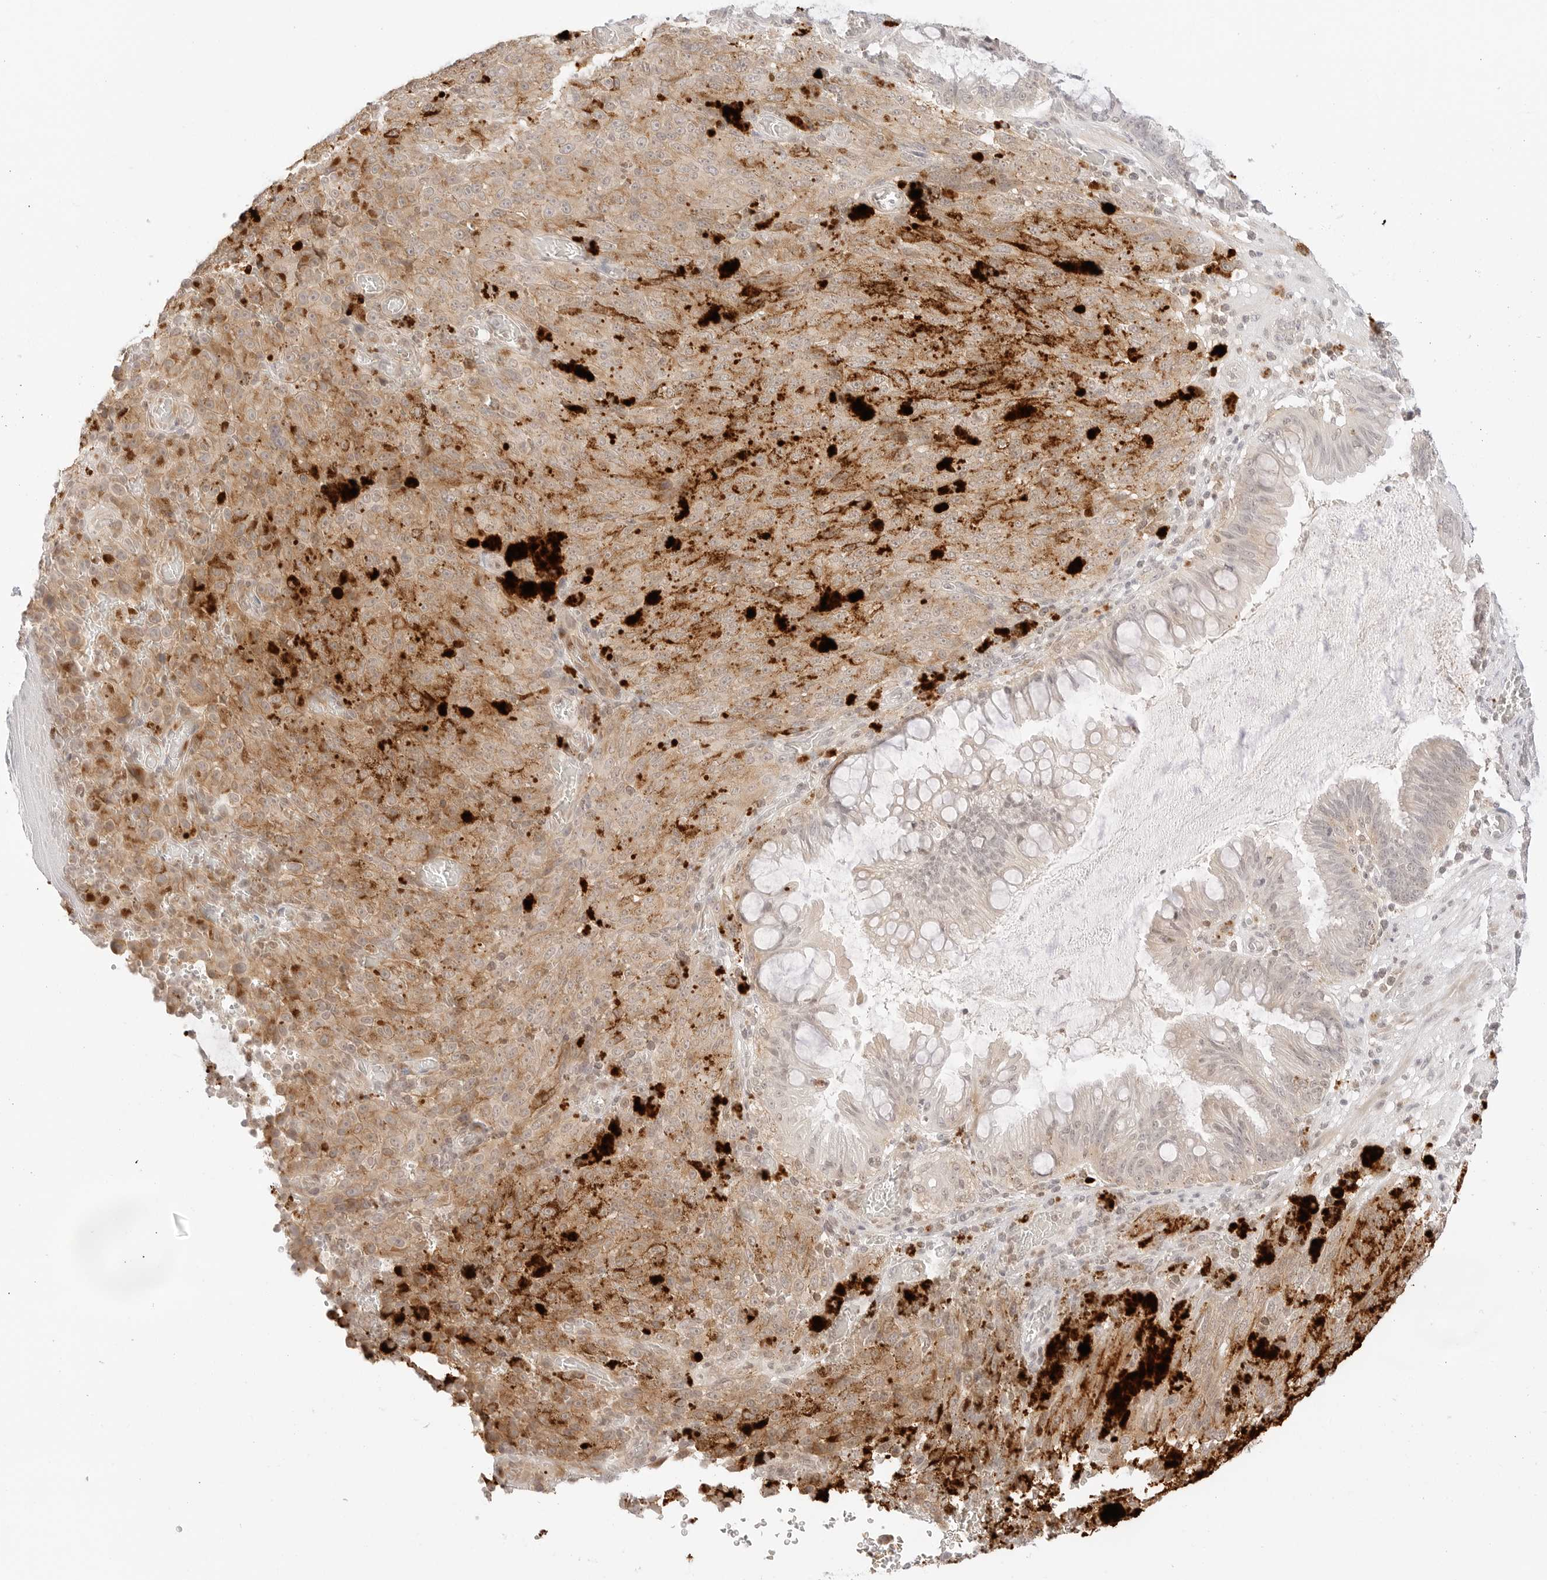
{"staining": {"intensity": "weak", "quantity": ">75%", "location": "cytoplasmic/membranous"}, "tissue": "melanoma", "cell_type": "Tumor cells", "image_type": "cancer", "snomed": [{"axis": "morphology", "description": "Malignant melanoma, NOS"}, {"axis": "topography", "description": "Rectum"}], "caption": "Brown immunohistochemical staining in melanoma exhibits weak cytoplasmic/membranous staining in about >75% of tumor cells.", "gene": "GNAS", "patient": {"sex": "female", "age": 81}}